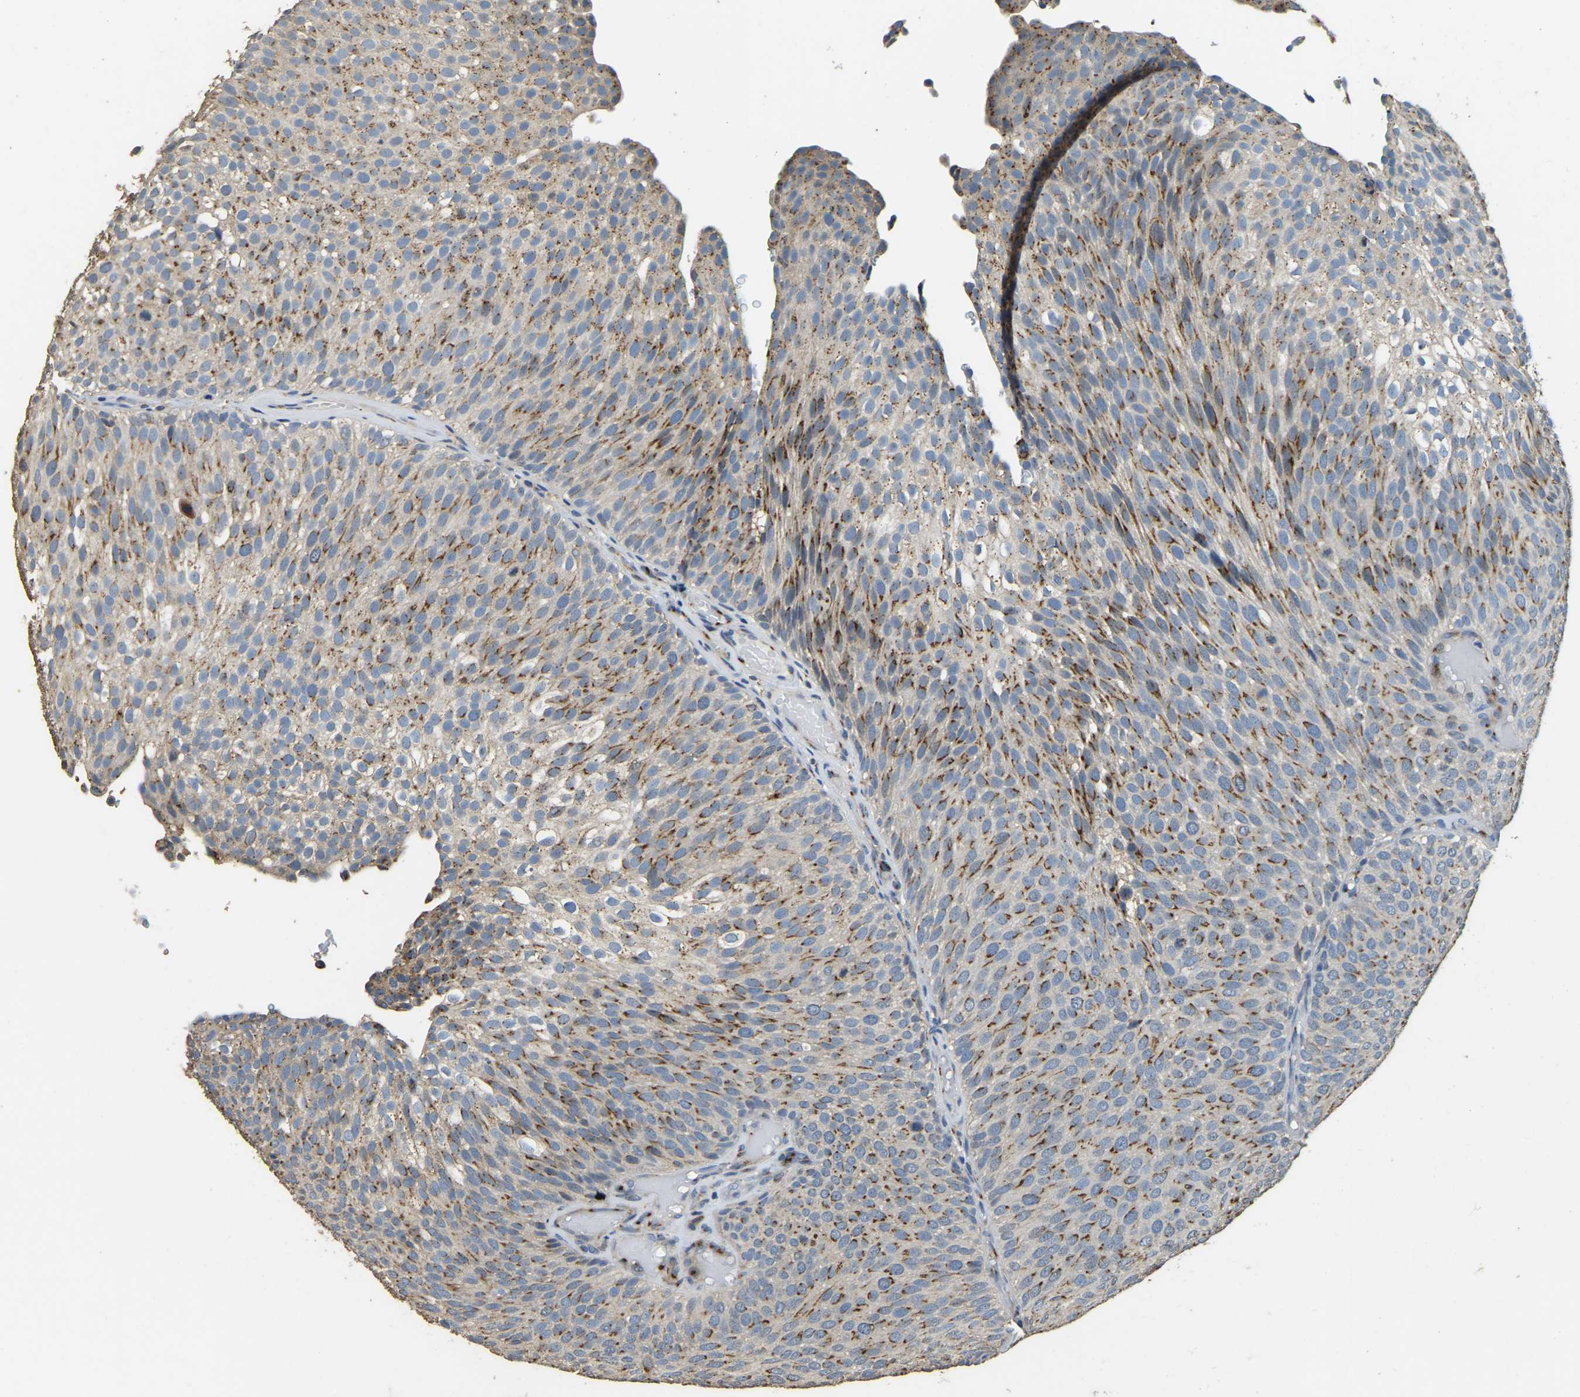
{"staining": {"intensity": "moderate", "quantity": ">75%", "location": "cytoplasmic/membranous"}, "tissue": "urothelial cancer", "cell_type": "Tumor cells", "image_type": "cancer", "snomed": [{"axis": "morphology", "description": "Urothelial carcinoma, Low grade"}, {"axis": "topography", "description": "Urinary bladder"}], "caption": "This is an image of immunohistochemistry staining of urothelial cancer, which shows moderate staining in the cytoplasmic/membranous of tumor cells.", "gene": "FAM174A", "patient": {"sex": "male", "age": 78}}